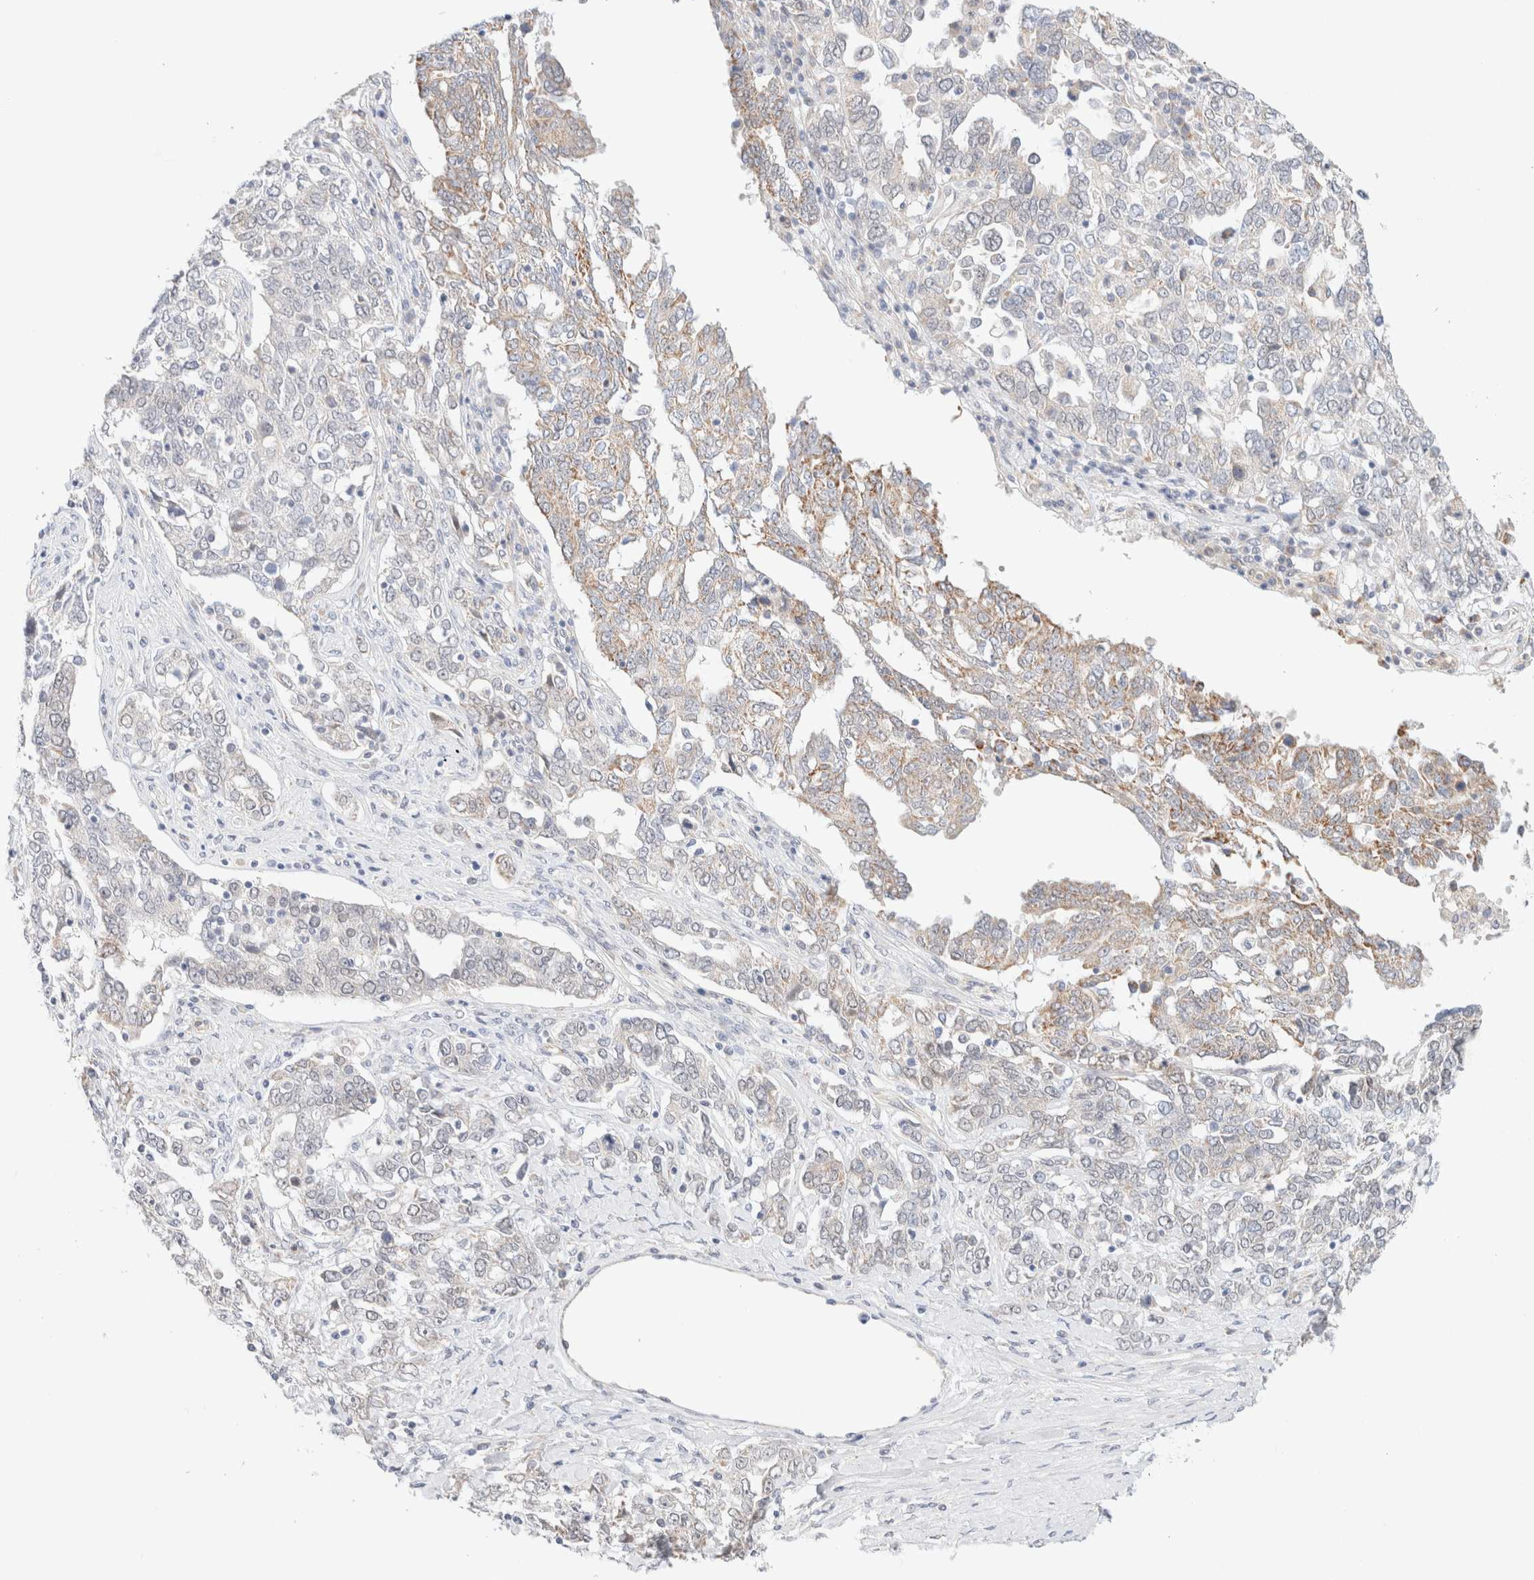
{"staining": {"intensity": "moderate", "quantity": "<25%", "location": "cytoplasmic/membranous"}, "tissue": "ovarian cancer", "cell_type": "Tumor cells", "image_type": "cancer", "snomed": [{"axis": "morphology", "description": "Carcinoma, endometroid"}, {"axis": "topography", "description": "Ovary"}], "caption": "Moderate cytoplasmic/membranous positivity for a protein is present in approximately <25% of tumor cells of endometroid carcinoma (ovarian) using IHC.", "gene": "UNC13B", "patient": {"sex": "female", "age": 62}}